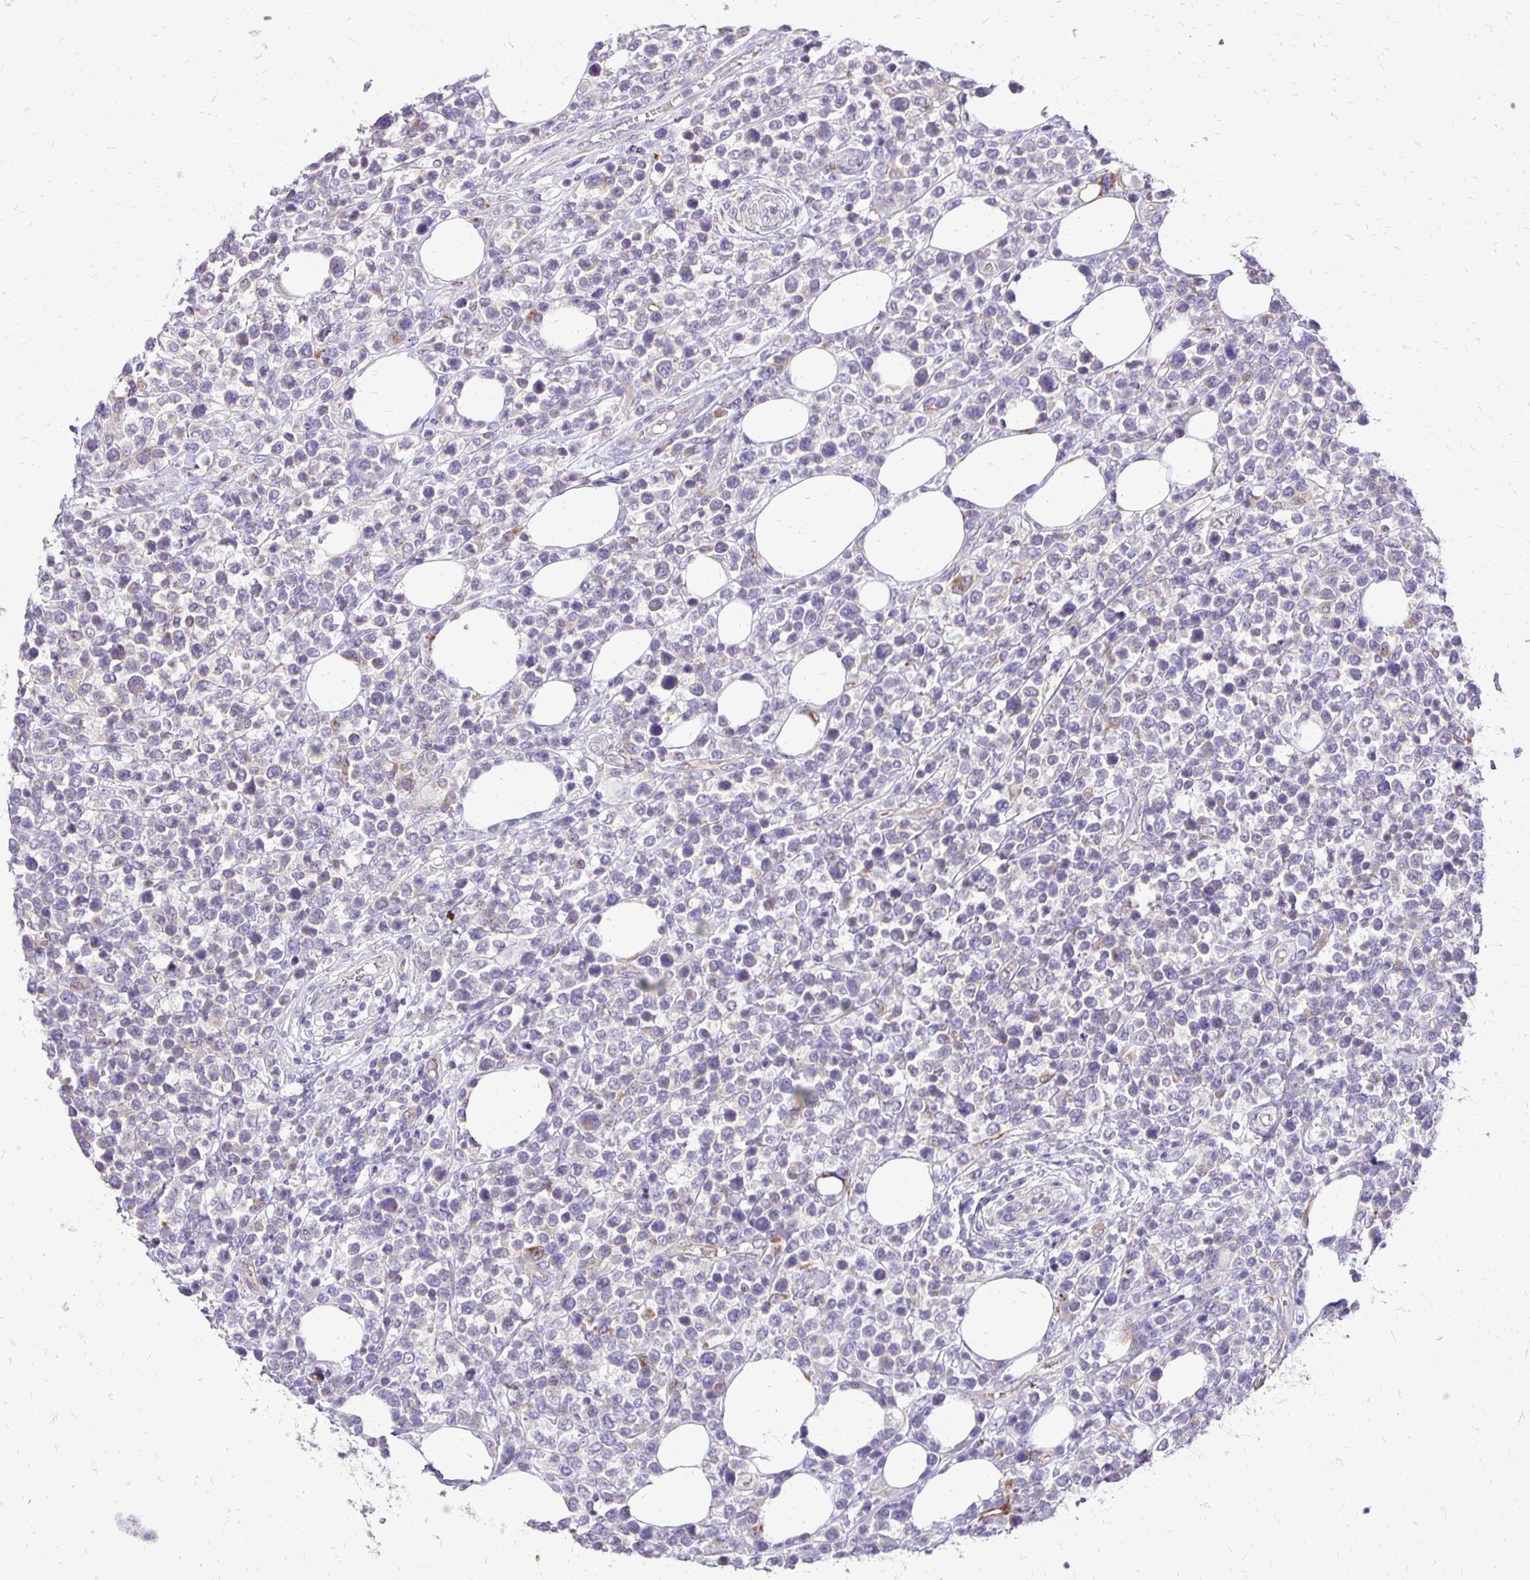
{"staining": {"intensity": "negative", "quantity": "none", "location": "none"}, "tissue": "lymphoma", "cell_type": "Tumor cells", "image_type": "cancer", "snomed": [{"axis": "morphology", "description": "Malignant lymphoma, non-Hodgkin's type, Low grade"}, {"axis": "topography", "description": "Lymph node"}], "caption": "Immunohistochemistry (IHC) micrograph of neoplastic tissue: lymphoma stained with DAB (3,3'-diaminobenzidine) shows no significant protein staining in tumor cells.", "gene": "EIF5A", "patient": {"sex": "male", "age": 60}}